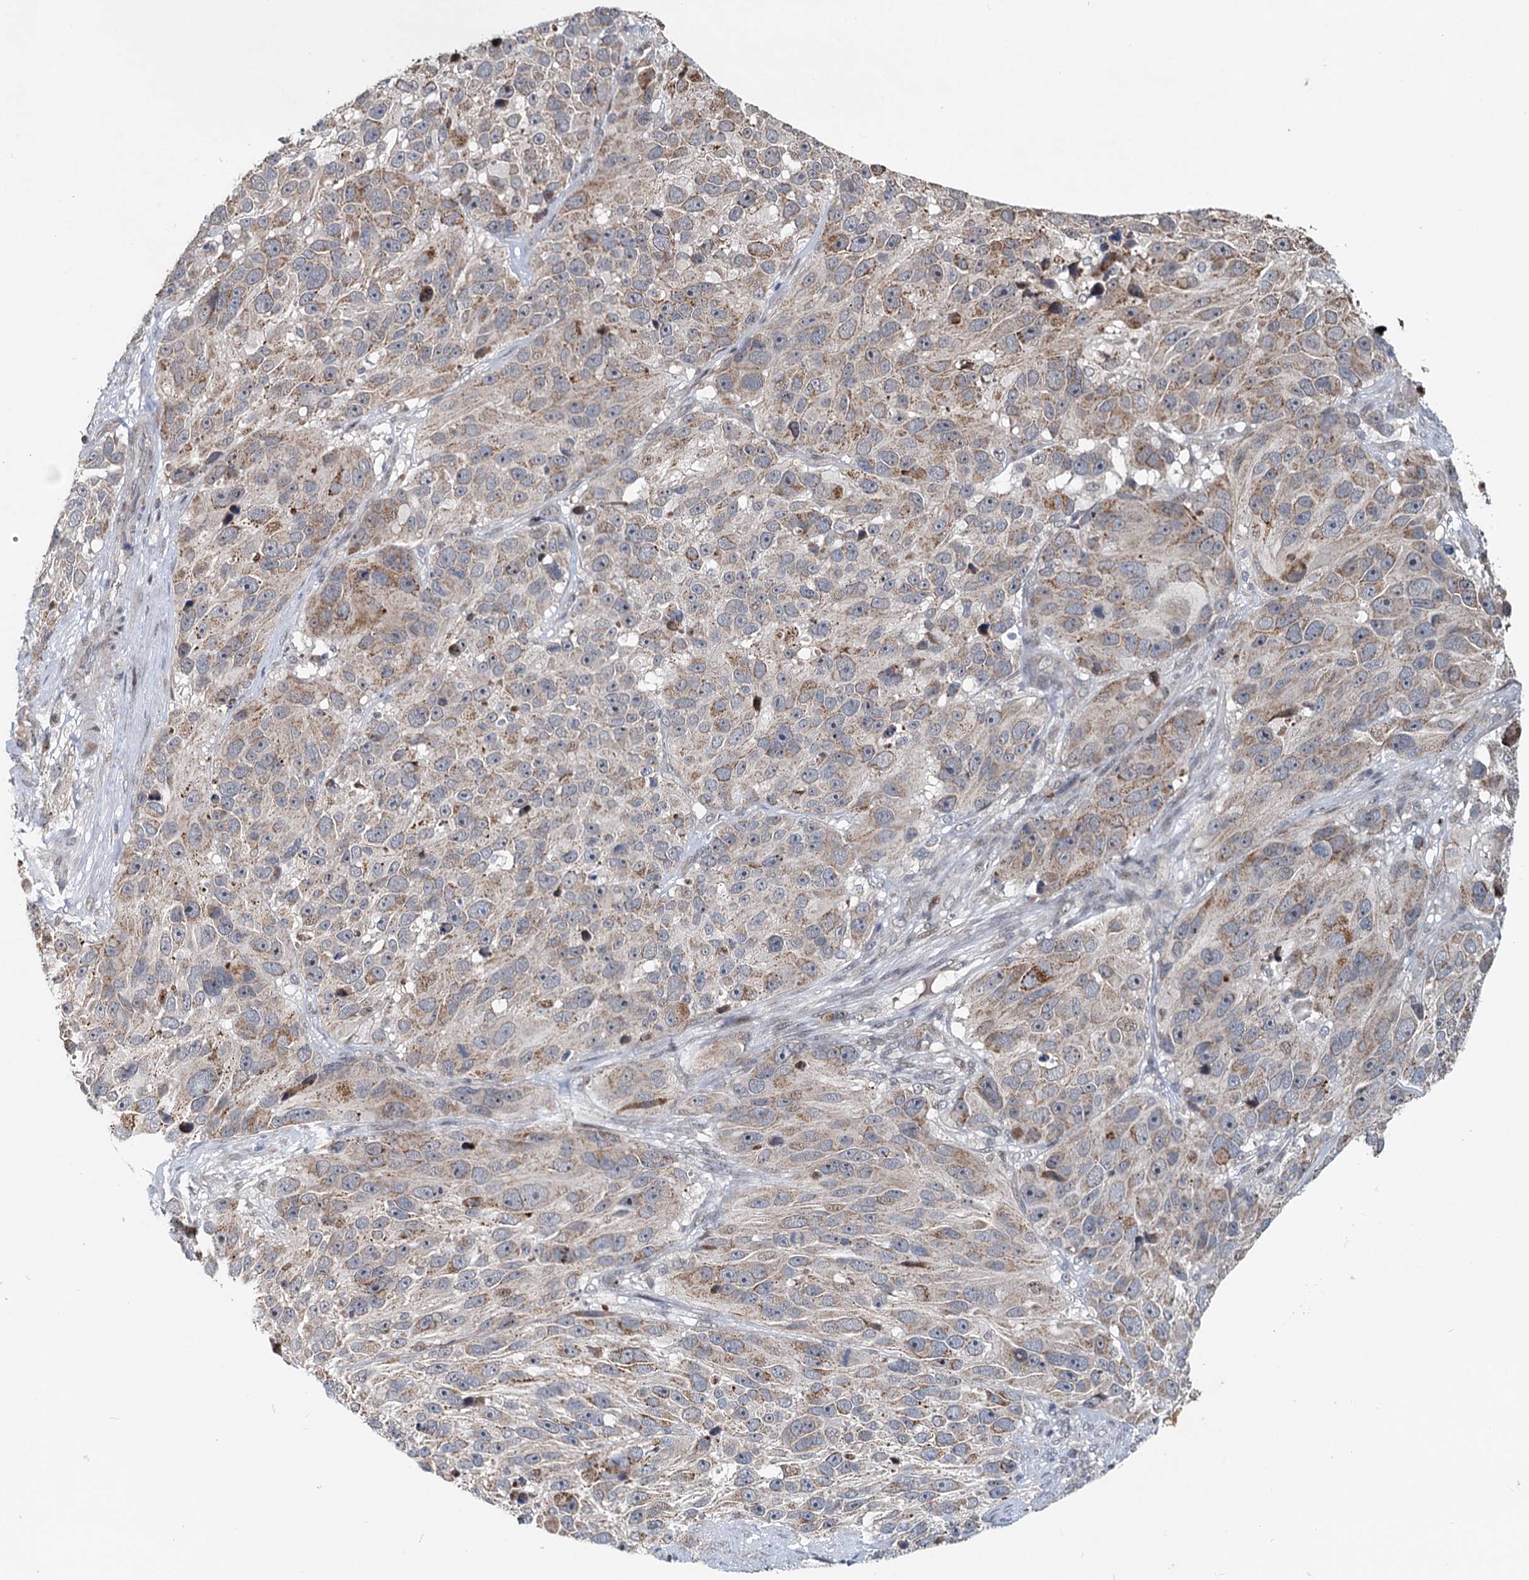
{"staining": {"intensity": "weak", "quantity": "25%-75%", "location": "cytoplasmic/membranous"}, "tissue": "melanoma", "cell_type": "Tumor cells", "image_type": "cancer", "snomed": [{"axis": "morphology", "description": "Malignant melanoma, NOS"}, {"axis": "topography", "description": "Skin"}], "caption": "Immunohistochemical staining of human malignant melanoma displays weak cytoplasmic/membranous protein positivity in approximately 25%-75% of tumor cells.", "gene": "RITA1", "patient": {"sex": "male", "age": 84}}